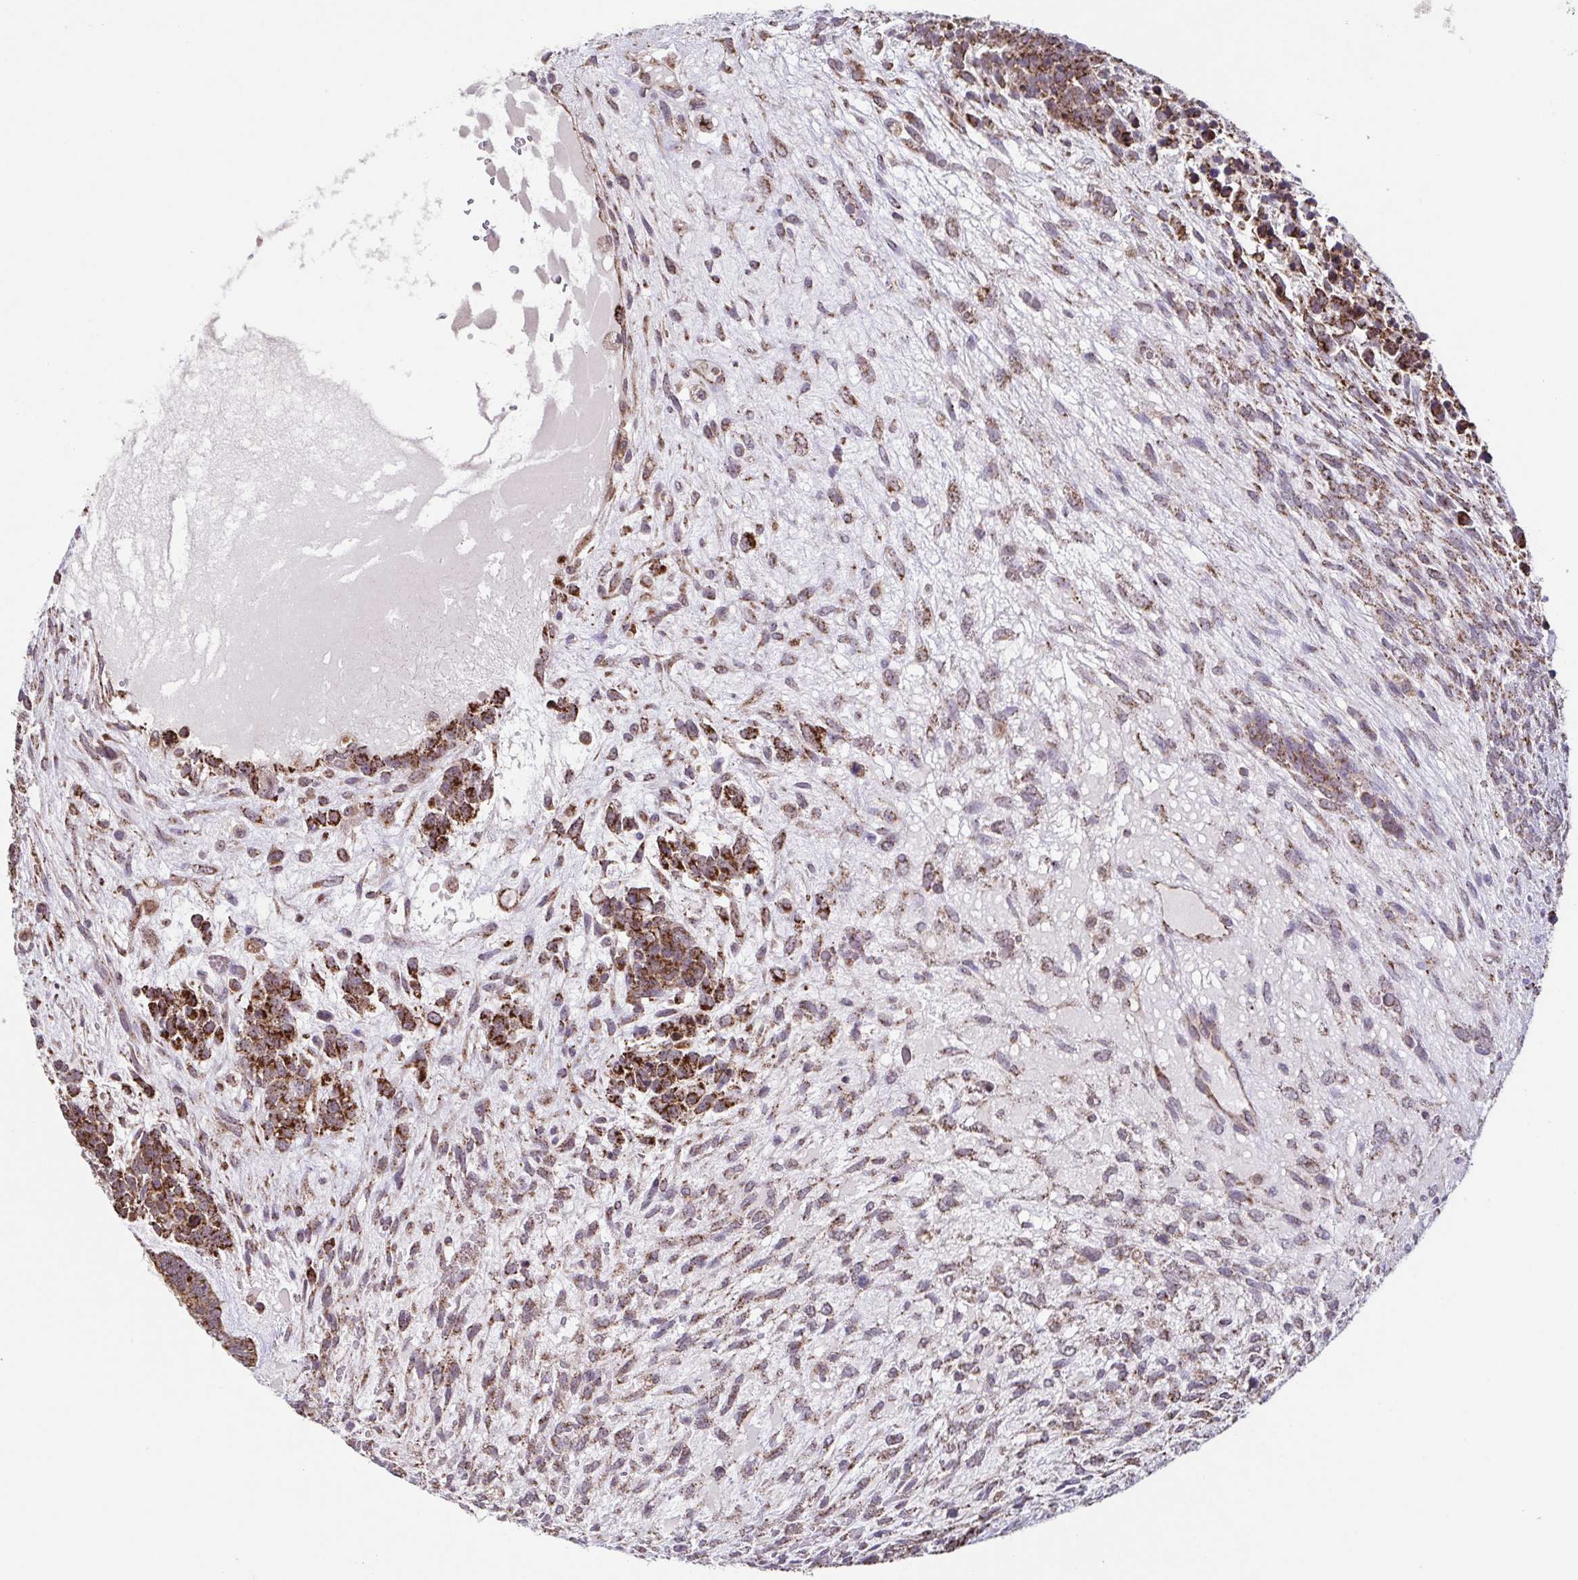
{"staining": {"intensity": "moderate", "quantity": ">75%", "location": "cytoplasmic/membranous"}, "tissue": "testis cancer", "cell_type": "Tumor cells", "image_type": "cancer", "snomed": [{"axis": "morphology", "description": "Carcinoma, Embryonal, NOS"}, {"axis": "topography", "description": "Testis"}], "caption": "Moderate cytoplasmic/membranous staining is appreciated in approximately >75% of tumor cells in embryonal carcinoma (testis).", "gene": "DIP2B", "patient": {"sex": "male", "age": 23}}